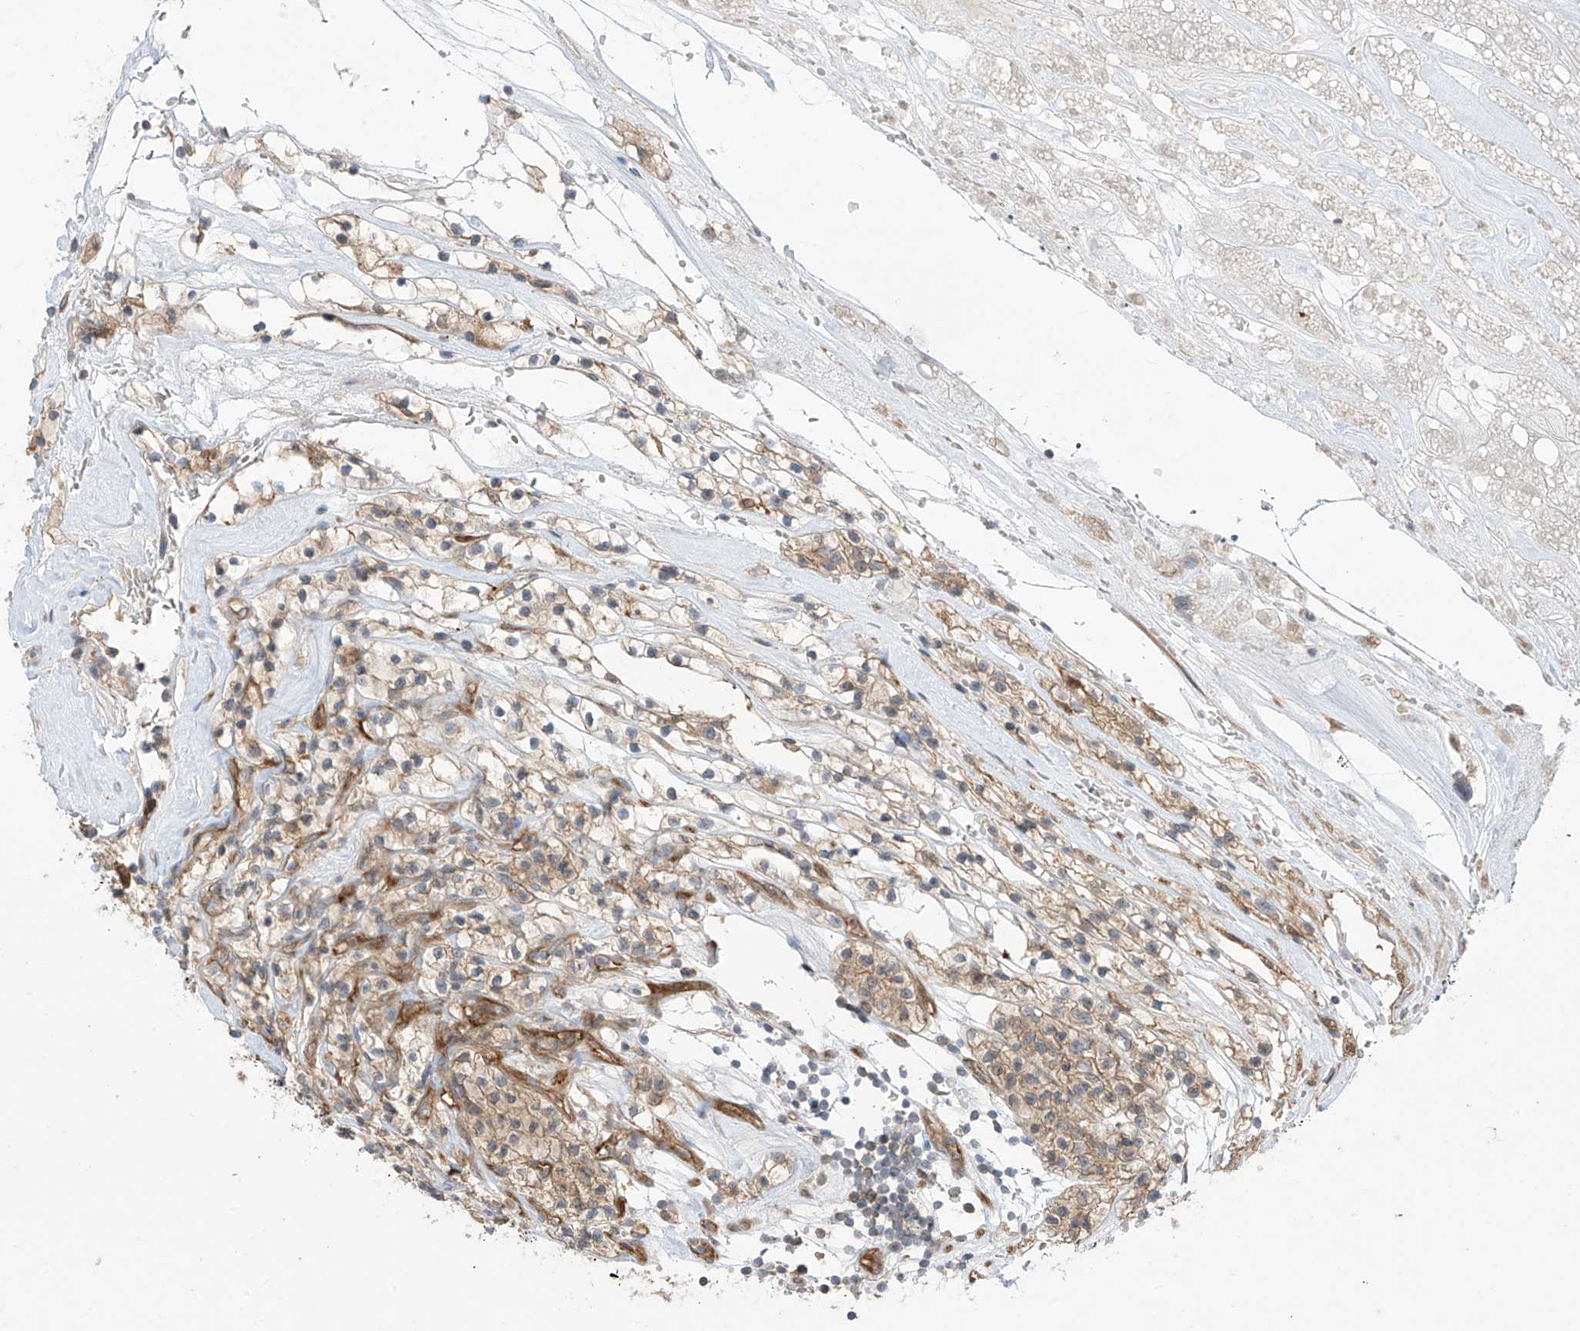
{"staining": {"intensity": "moderate", "quantity": "25%-75%", "location": "cytoplasmic/membranous"}, "tissue": "renal cancer", "cell_type": "Tumor cells", "image_type": "cancer", "snomed": [{"axis": "morphology", "description": "Adenocarcinoma, NOS"}, {"axis": "topography", "description": "Kidney"}], "caption": "IHC histopathology image of adenocarcinoma (renal) stained for a protein (brown), which displays medium levels of moderate cytoplasmic/membranous staining in about 25%-75% of tumor cells.", "gene": "TRMU", "patient": {"sex": "female", "age": 57}}